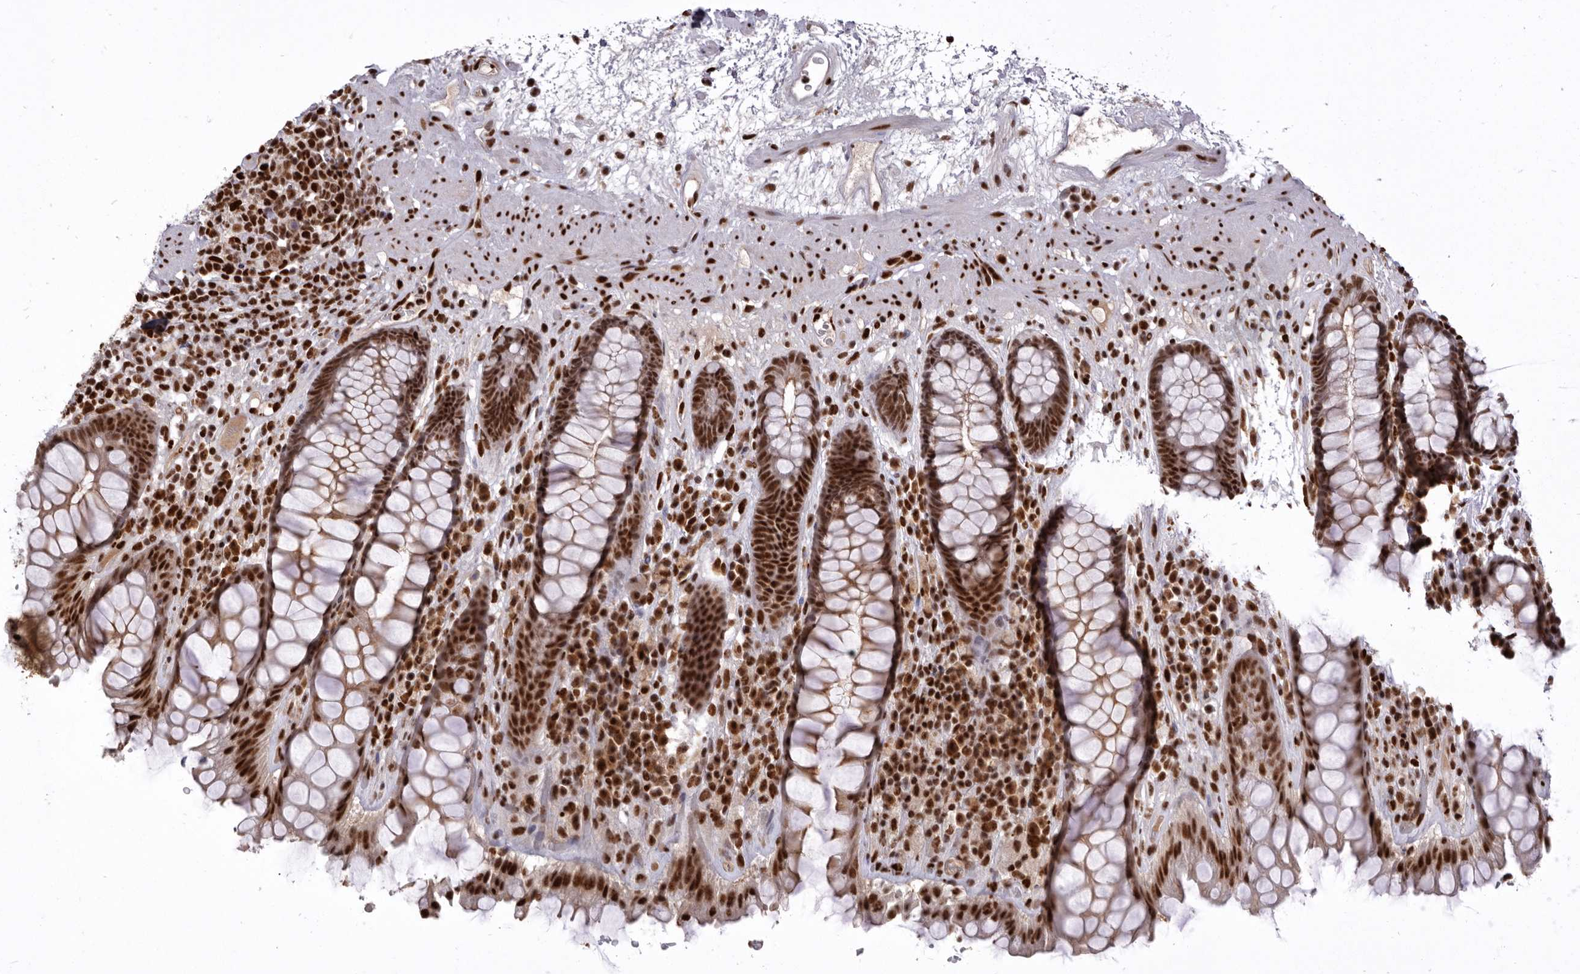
{"staining": {"intensity": "strong", "quantity": ">75%", "location": "nuclear"}, "tissue": "rectum", "cell_type": "Glandular cells", "image_type": "normal", "snomed": [{"axis": "morphology", "description": "Normal tissue, NOS"}, {"axis": "topography", "description": "Rectum"}], "caption": "Unremarkable rectum exhibits strong nuclear expression in about >75% of glandular cells.", "gene": "CHTOP", "patient": {"sex": "male", "age": 64}}